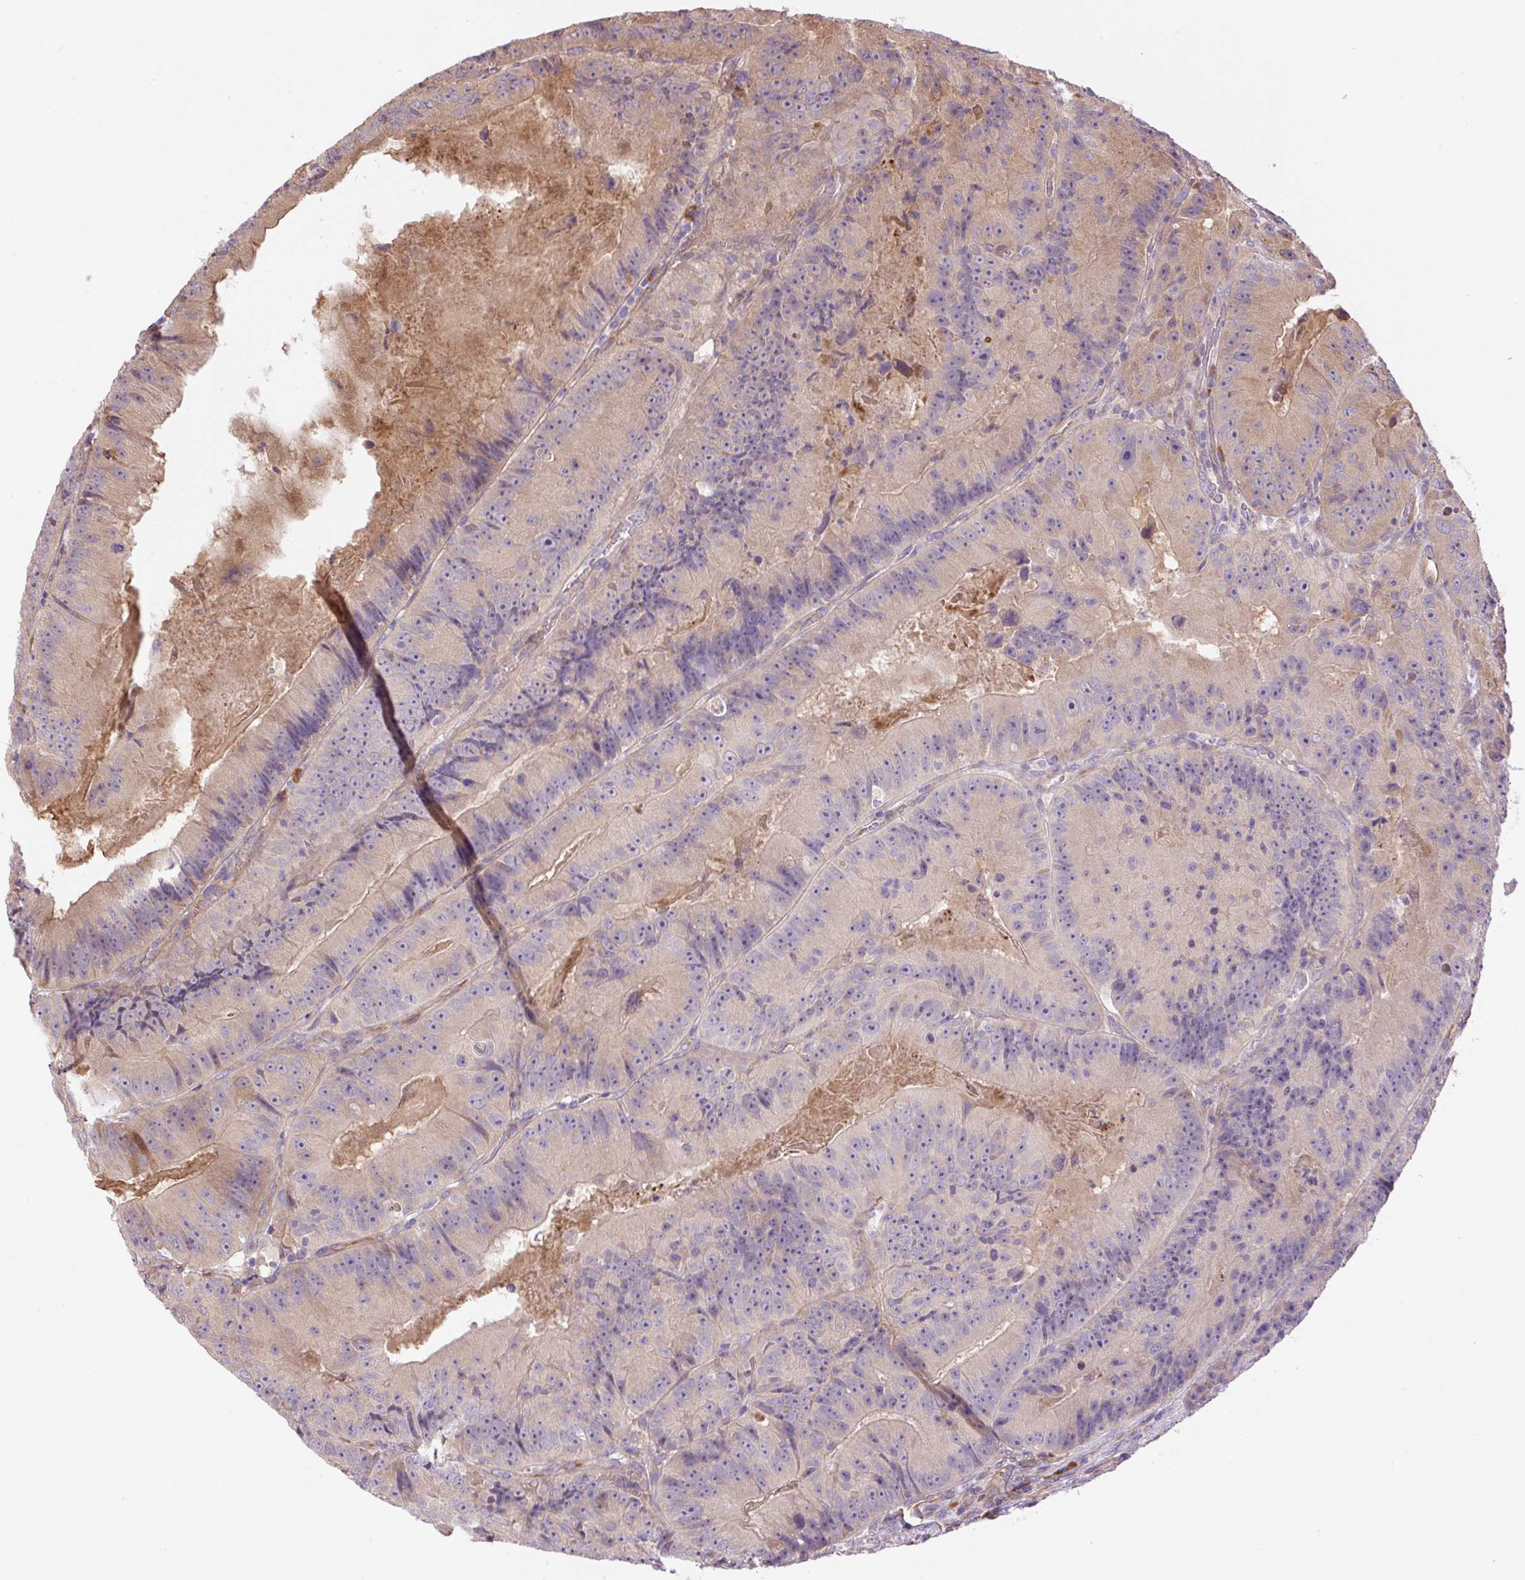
{"staining": {"intensity": "negative", "quantity": "none", "location": "none"}, "tissue": "colorectal cancer", "cell_type": "Tumor cells", "image_type": "cancer", "snomed": [{"axis": "morphology", "description": "Adenocarcinoma, NOS"}, {"axis": "topography", "description": "Colon"}], "caption": "A histopathology image of adenocarcinoma (colorectal) stained for a protein demonstrates no brown staining in tumor cells.", "gene": "PPME1", "patient": {"sex": "female", "age": 86}}